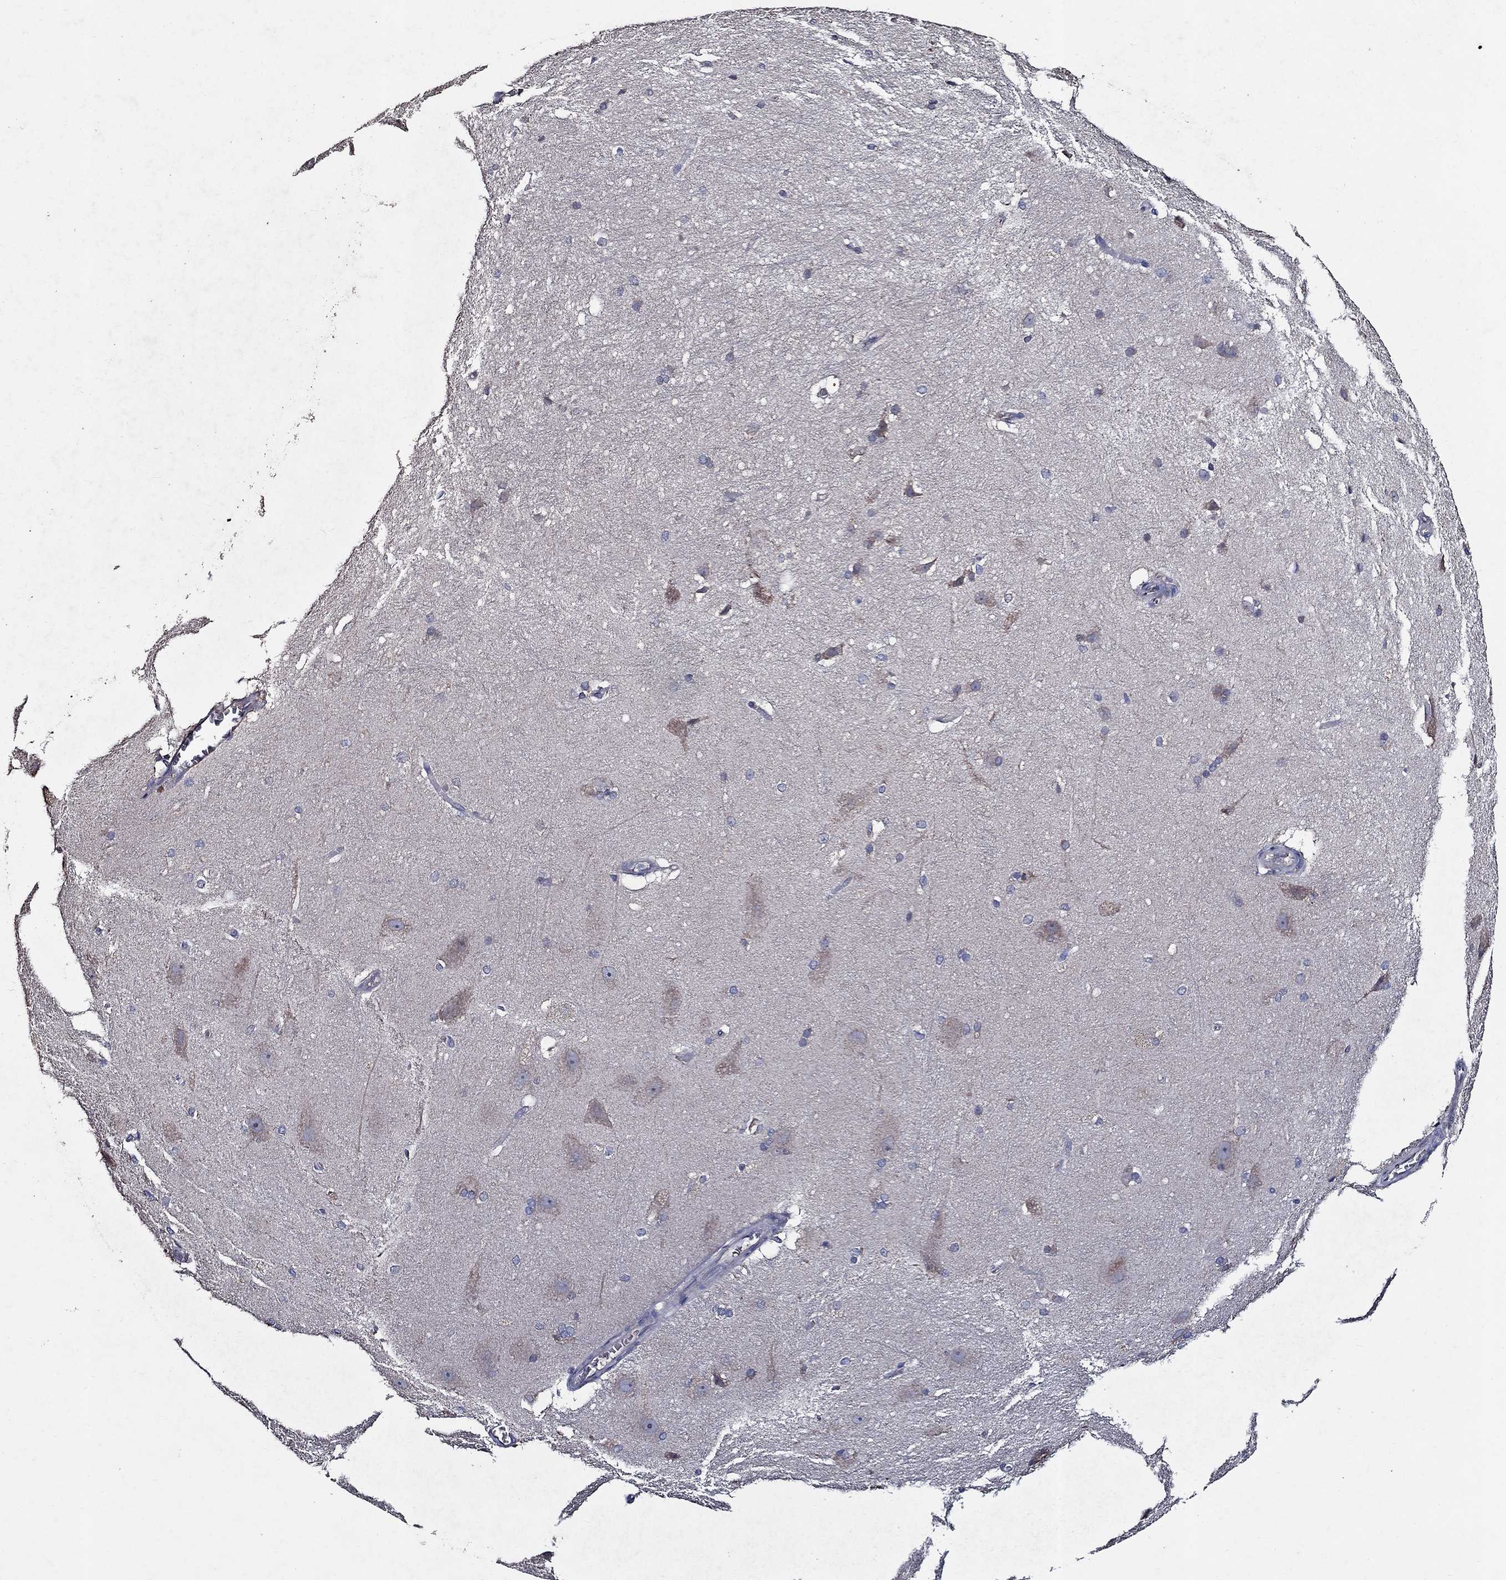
{"staining": {"intensity": "moderate", "quantity": "<25%", "location": "nuclear"}, "tissue": "hippocampus", "cell_type": "Glial cells", "image_type": "normal", "snomed": [{"axis": "morphology", "description": "Normal tissue, NOS"}, {"axis": "topography", "description": "Cerebral cortex"}, {"axis": "topography", "description": "Hippocampus"}], "caption": "Glial cells display moderate nuclear expression in approximately <25% of cells in normal hippocampus.", "gene": "HAP1", "patient": {"sex": "female", "age": 19}}